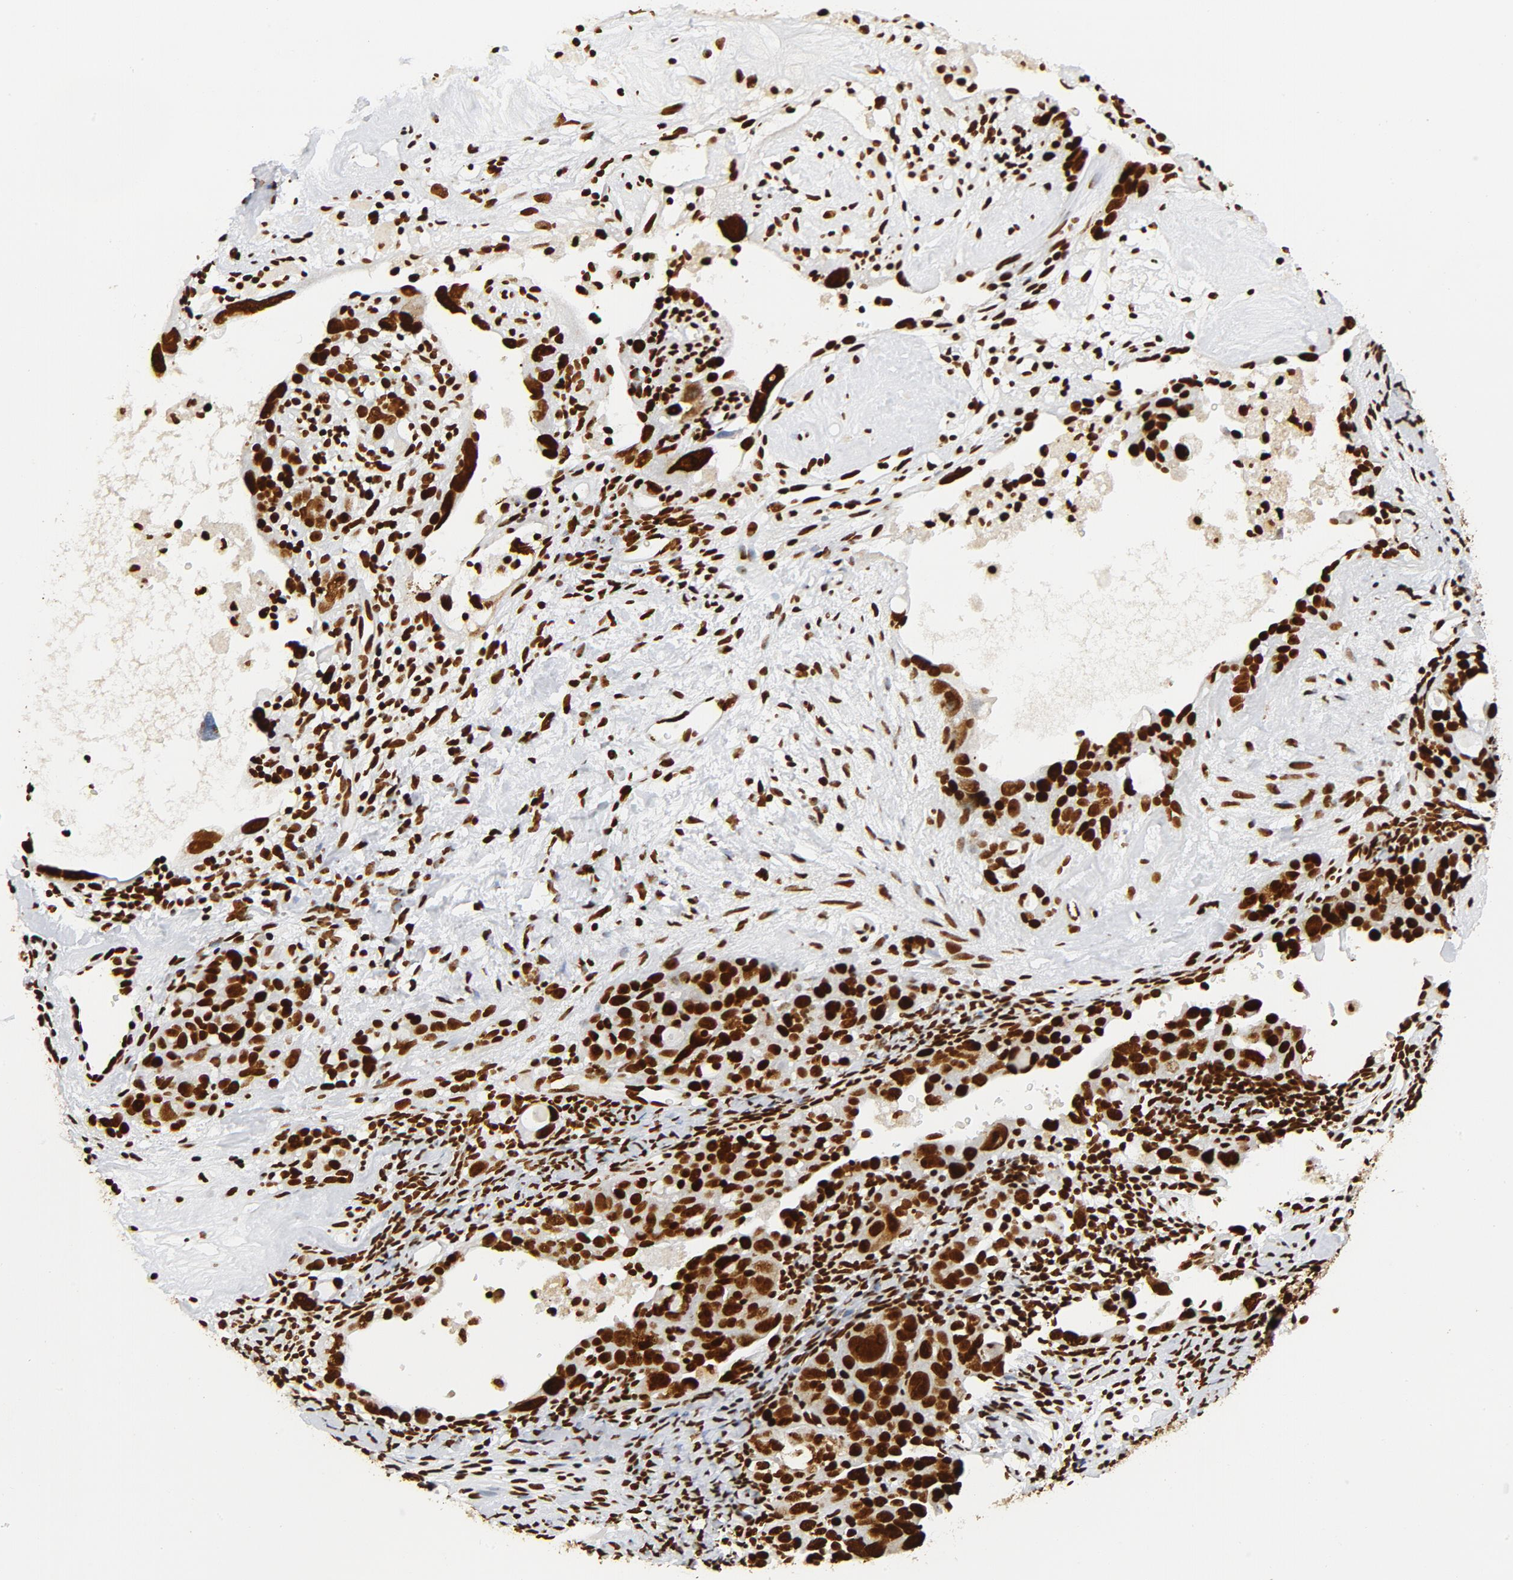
{"staining": {"intensity": "strong", "quantity": ">75%", "location": "cytoplasmic/membranous,nuclear"}, "tissue": "ovarian cancer", "cell_type": "Tumor cells", "image_type": "cancer", "snomed": [{"axis": "morphology", "description": "Cystadenocarcinoma, serous, NOS"}, {"axis": "topography", "description": "Ovary"}], "caption": "Immunohistochemistry (IHC) micrograph of human ovarian cancer (serous cystadenocarcinoma) stained for a protein (brown), which displays high levels of strong cytoplasmic/membranous and nuclear staining in approximately >75% of tumor cells.", "gene": "XRCC6", "patient": {"sex": "female", "age": 66}}